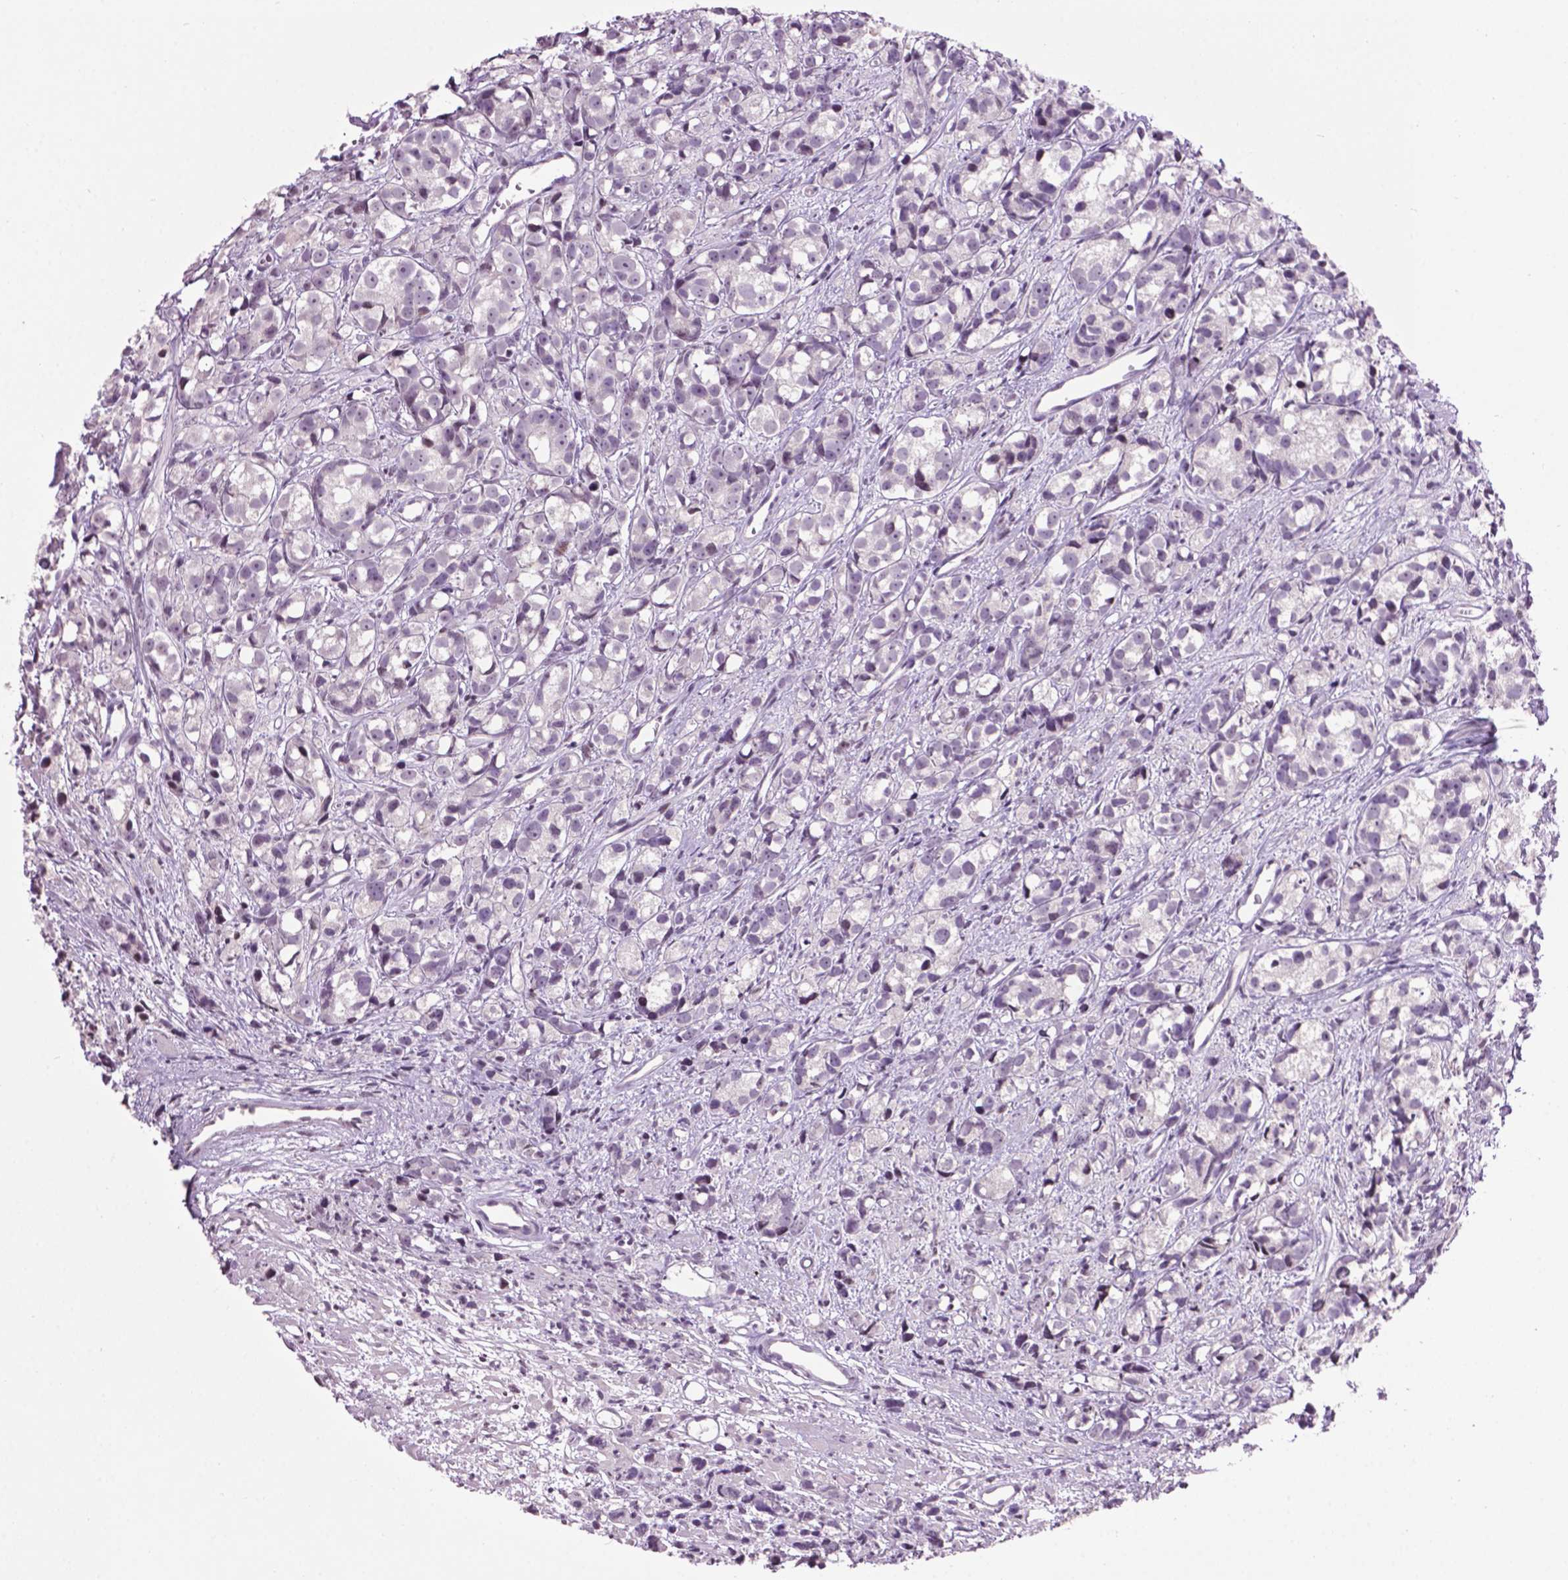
{"staining": {"intensity": "negative", "quantity": "none", "location": "none"}, "tissue": "prostate cancer", "cell_type": "Tumor cells", "image_type": "cancer", "snomed": [{"axis": "morphology", "description": "Adenocarcinoma, High grade"}, {"axis": "topography", "description": "Prostate"}], "caption": "High magnification brightfield microscopy of prostate high-grade adenocarcinoma stained with DAB (brown) and counterstained with hematoxylin (blue): tumor cells show no significant positivity.", "gene": "TH", "patient": {"sex": "male", "age": 77}}